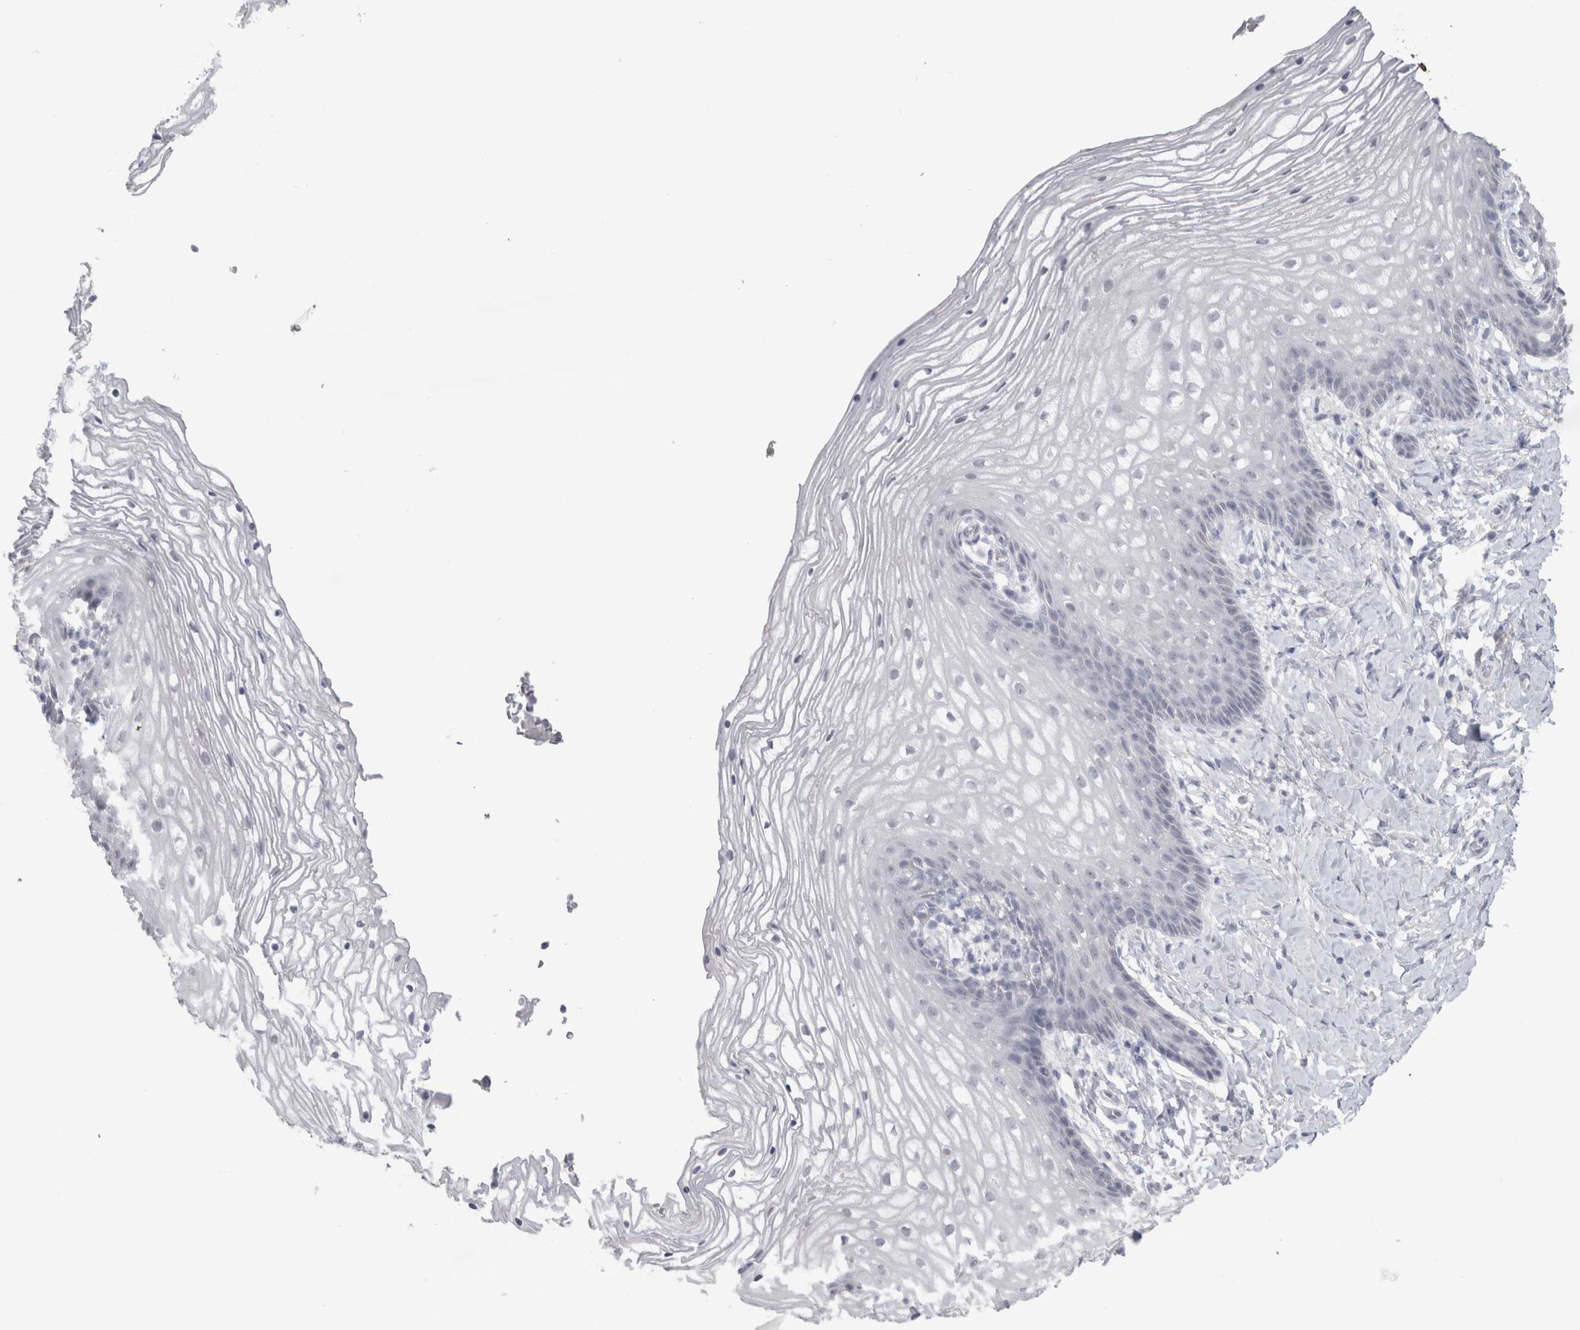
{"staining": {"intensity": "negative", "quantity": "none", "location": "none"}, "tissue": "vagina", "cell_type": "Squamous epithelial cells", "image_type": "normal", "snomed": [{"axis": "morphology", "description": "Normal tissue, NOS"}, {"axis": "topography", "description": "Vagina"}], "caption": "This image is of normal vagina stained with IHC to label a protein in brown with the nuclei are counter-stained blue. There is no expression in squamous epithelial cells.", "gene": "CDH17", "patient": {"sex": "female", "age": 60}}